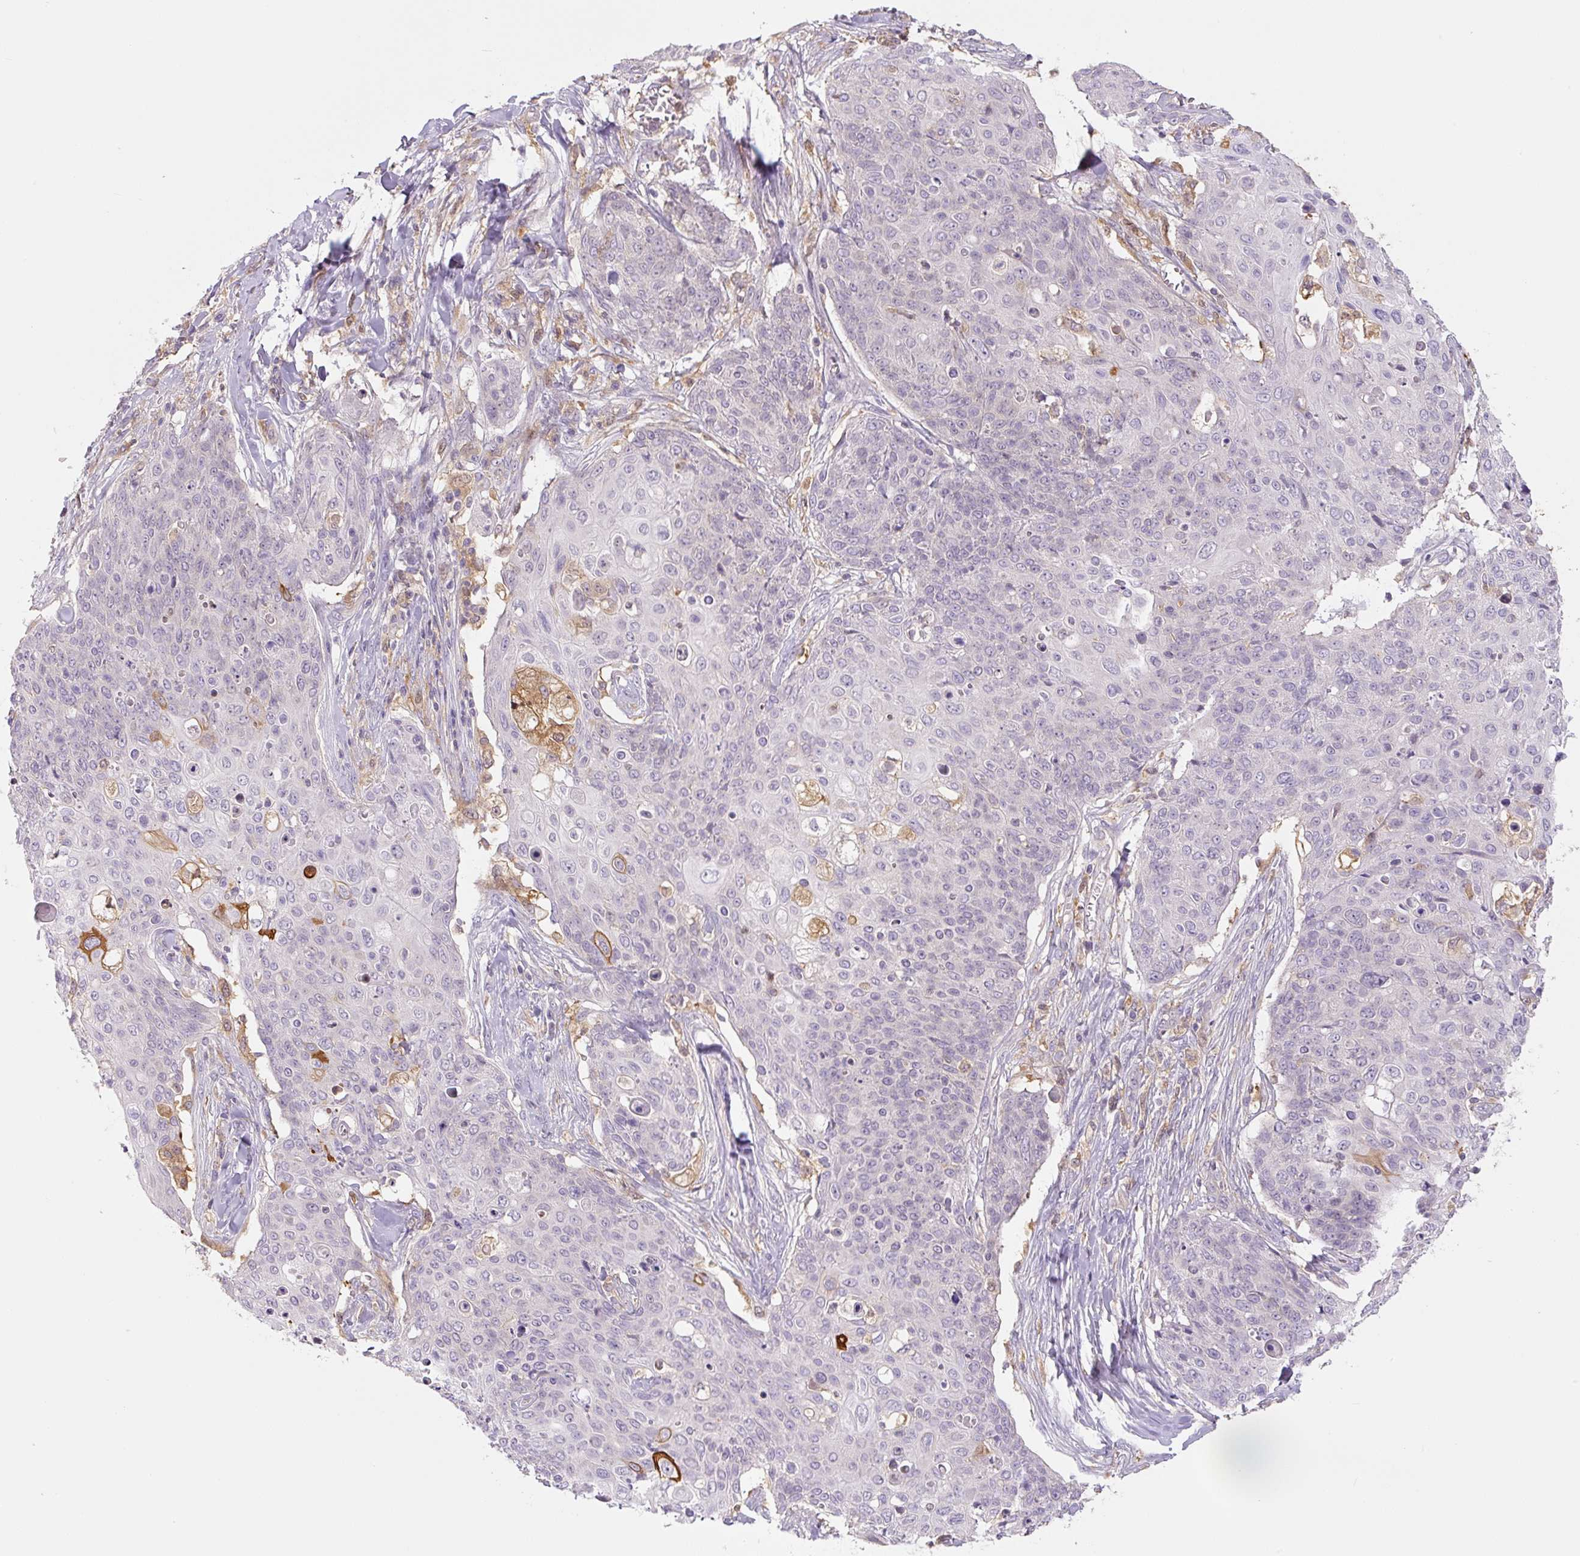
{"staining": {"intensity": "negative", "quantity": "none", "location": "none"}, "tissue": "skin cancer", "cell_type": "Tumor cells", "image_type": "cancer", "snomed": [{"axis": "morphology", "description": "Squamous cell carcinoma, NOS"}, {"axis": "topography", "description": "Skin"}, {"axis": "topography", "description": "Vulva"}], "caption": "Tumor cells are negative for protein expression in human squamous cell carcinoma (skin).", "gene": "SPSB2", "patient": {"sex": "female", "age": 85}}